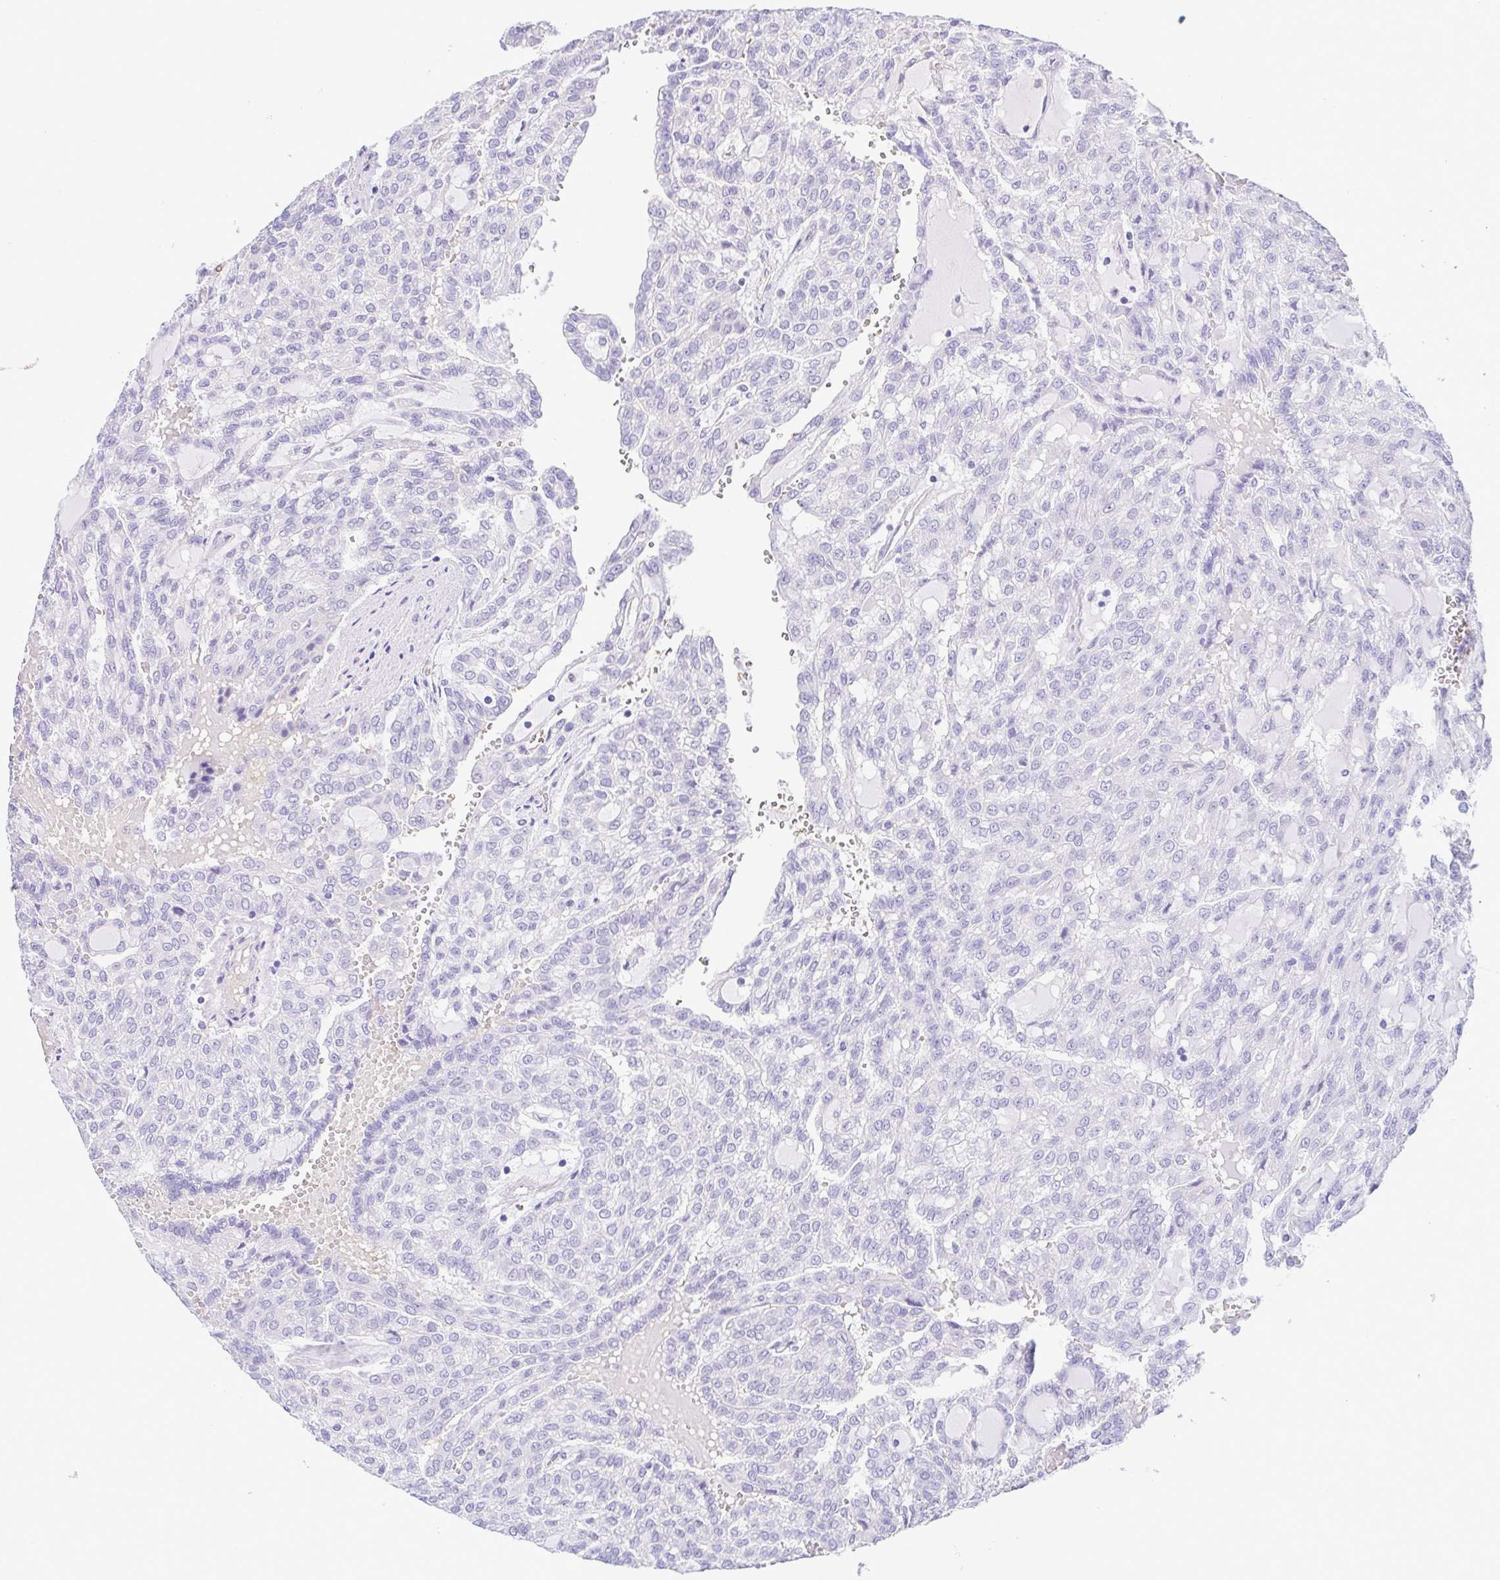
{"staining": {"intensity": "negative", "quantity": "none", "location": "none"}, "tissue": "renal cancer", "cell_type": "Tumor cells", "image_type": "cancer", "snomed": [{"axis": "morphology", "description": "Adenocarcinoma, NOS"}, {"axis": "topography", "description": "Kidney"}], "caption": "This is a micrograph of immunohistochemistry staining of renal cancer, which shows no staining in tumor cells. (DAB (3,3'-diaminobenzidine) immunohistochemistry (IHC), high magnification).", "gene": "EPB42", "patient": {"sex": "male", "age": 63}}